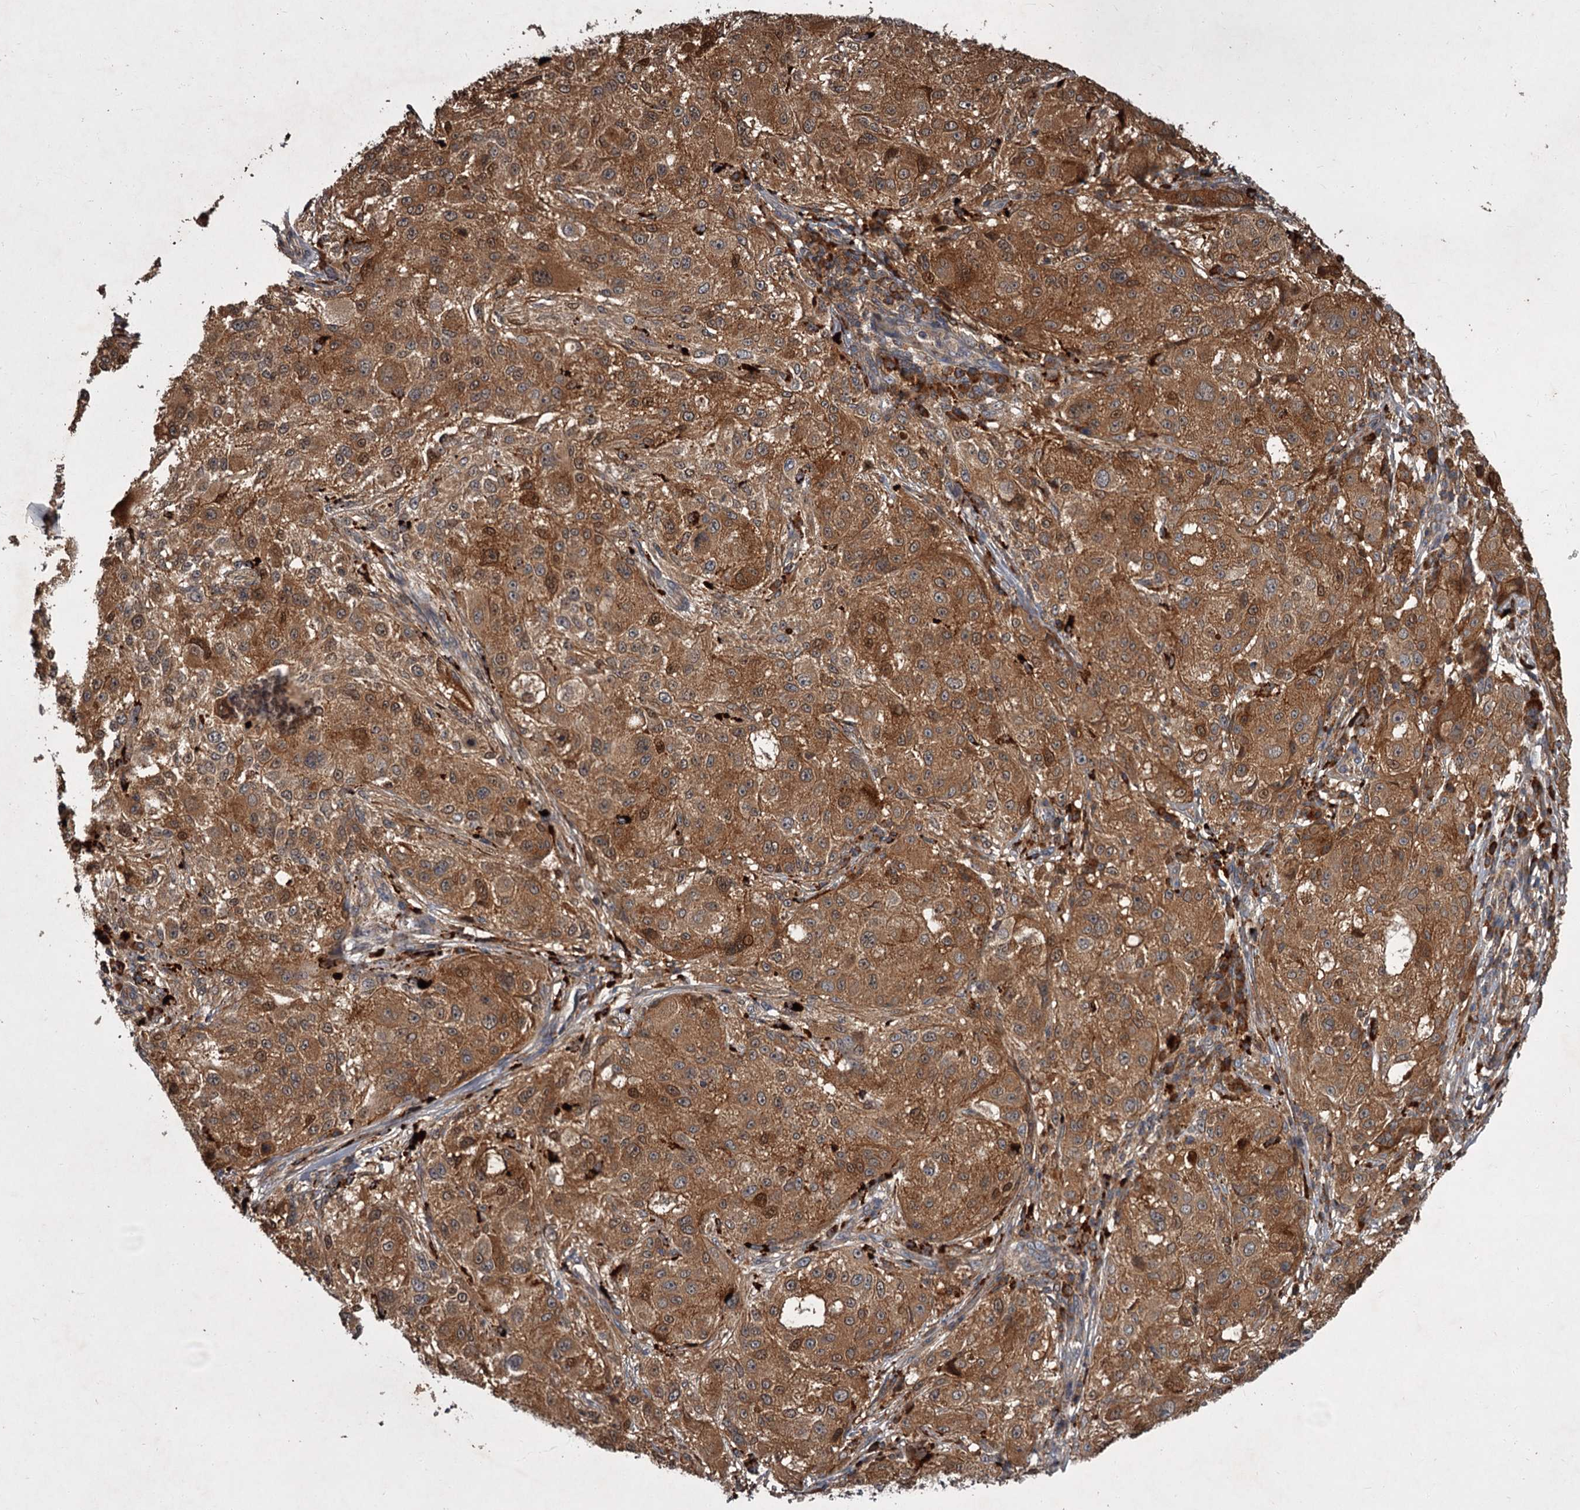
{"staining": {"intensity": "moderate", "quantity": ">75%", "location": "cytoplasmic/membranous"}, "tissue": "melanoma", "cell_type": "Tumor cells", "image_type": "cancer", "snomed": [{"axis": "morphology", "description": "Necrosis, NOS"}, {"axis": "morphology", "description": "Malignant melanoma, NOS"}, {"axis": "topography", "description": "Skin"}], "caption": "Immunohistochemistry histopathology image of neoplastic tissue: melanoma stained using immunohistochemistry reveals medium levels of moderate protein expression localized specifically in the cytoplasmic/membranous of tumor cells, appearing as a cytoplasmic/membranous brown color.", "gene": "UNC93B1", "patient": {"sex": "female", "age": 87}}